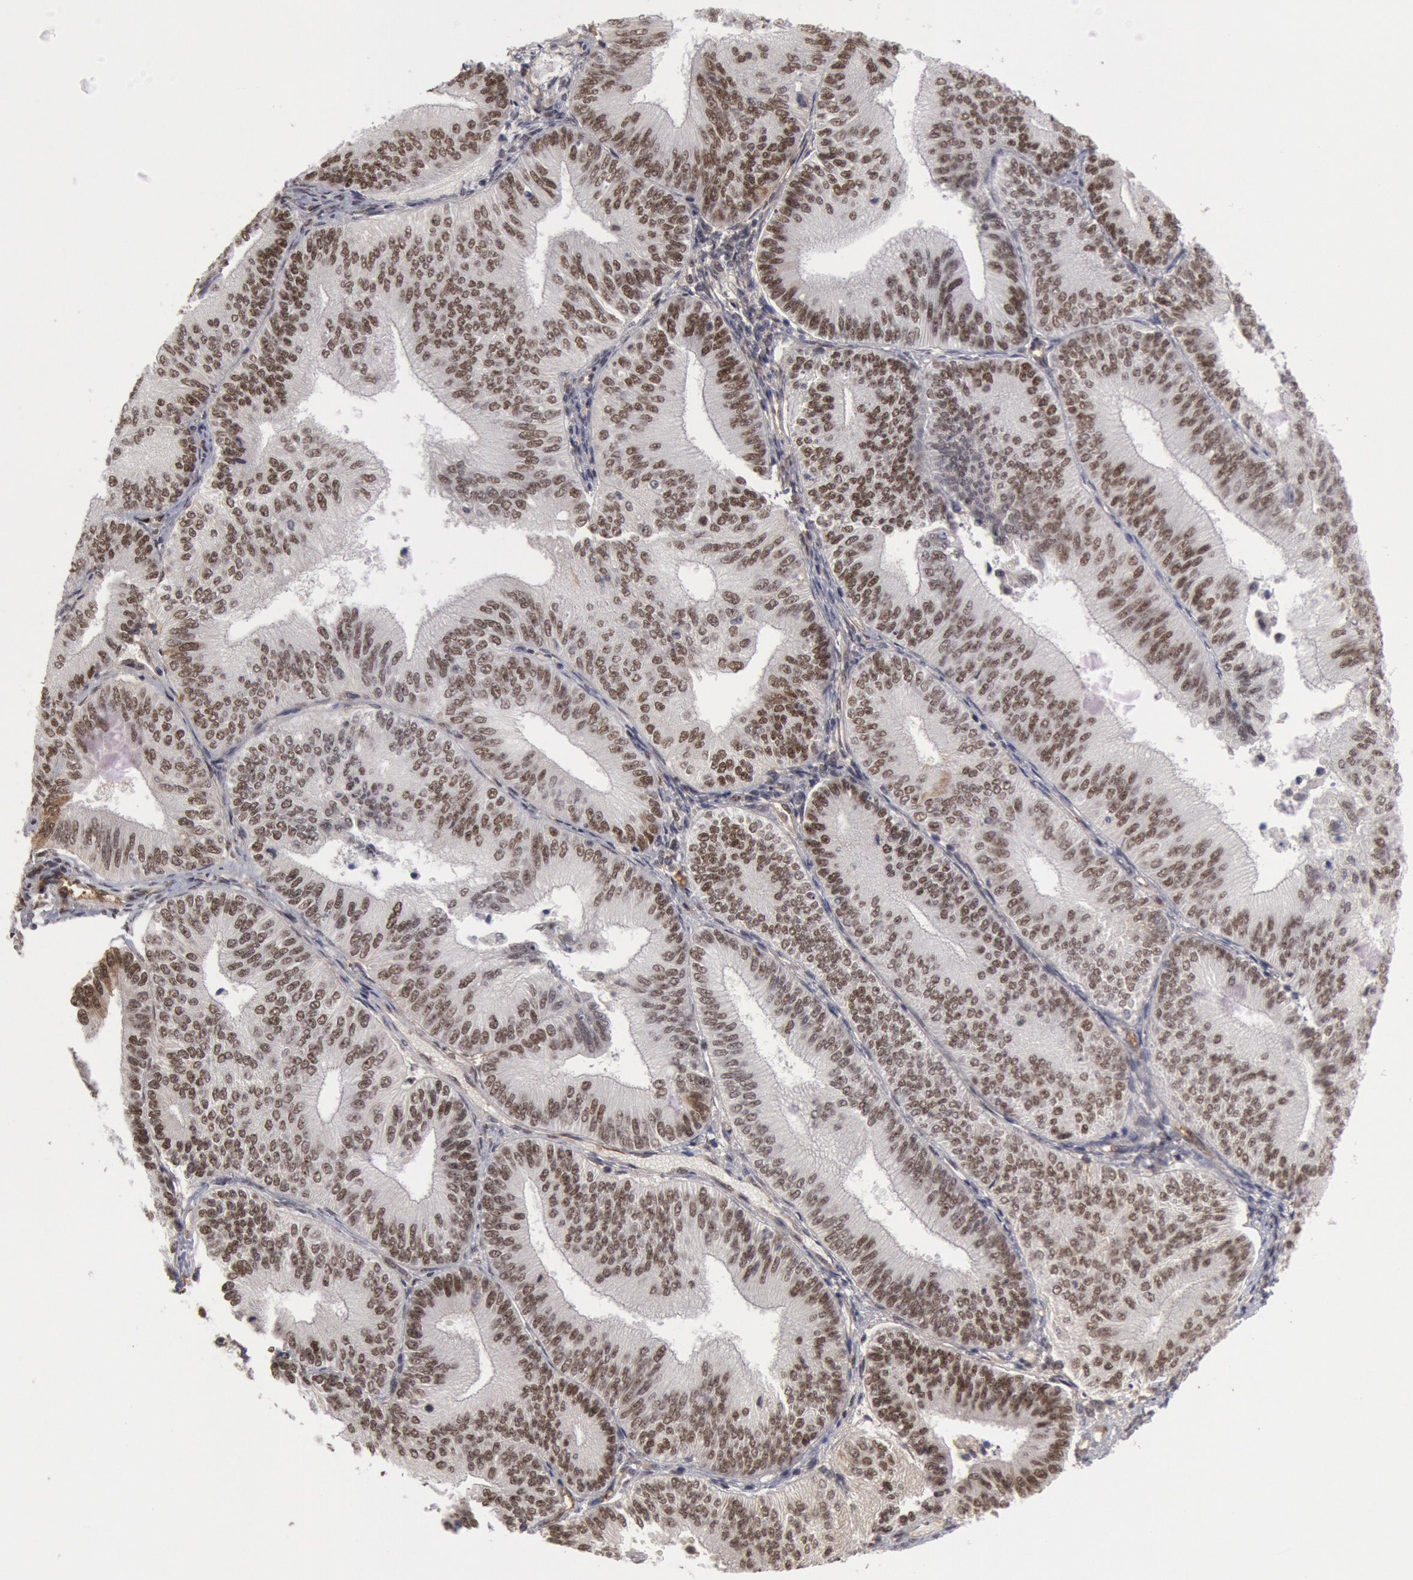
{"staining": {"intensity": "weak", "quantity": "25%-75%", "location": "nuclear"}, "tissue": "endometrial cancer", "cell_type": "Tumor cells", "image_type": "cancer", "snomed": [{"axis": "morphology", "description": "Adenocarcinoma, NOS"}, {"axis": "topography", "description": "Endometrium"}], "caption": "High-power microscopy captured an immunohistochemistry (IHC) image of endometrial cancer (adenocarcinoma), revealing weak nuclear positivity in about 25%-75% of tumor cells.", "gene": "PPP4R3B", "patient": {"sex": "female", "age": 55}}